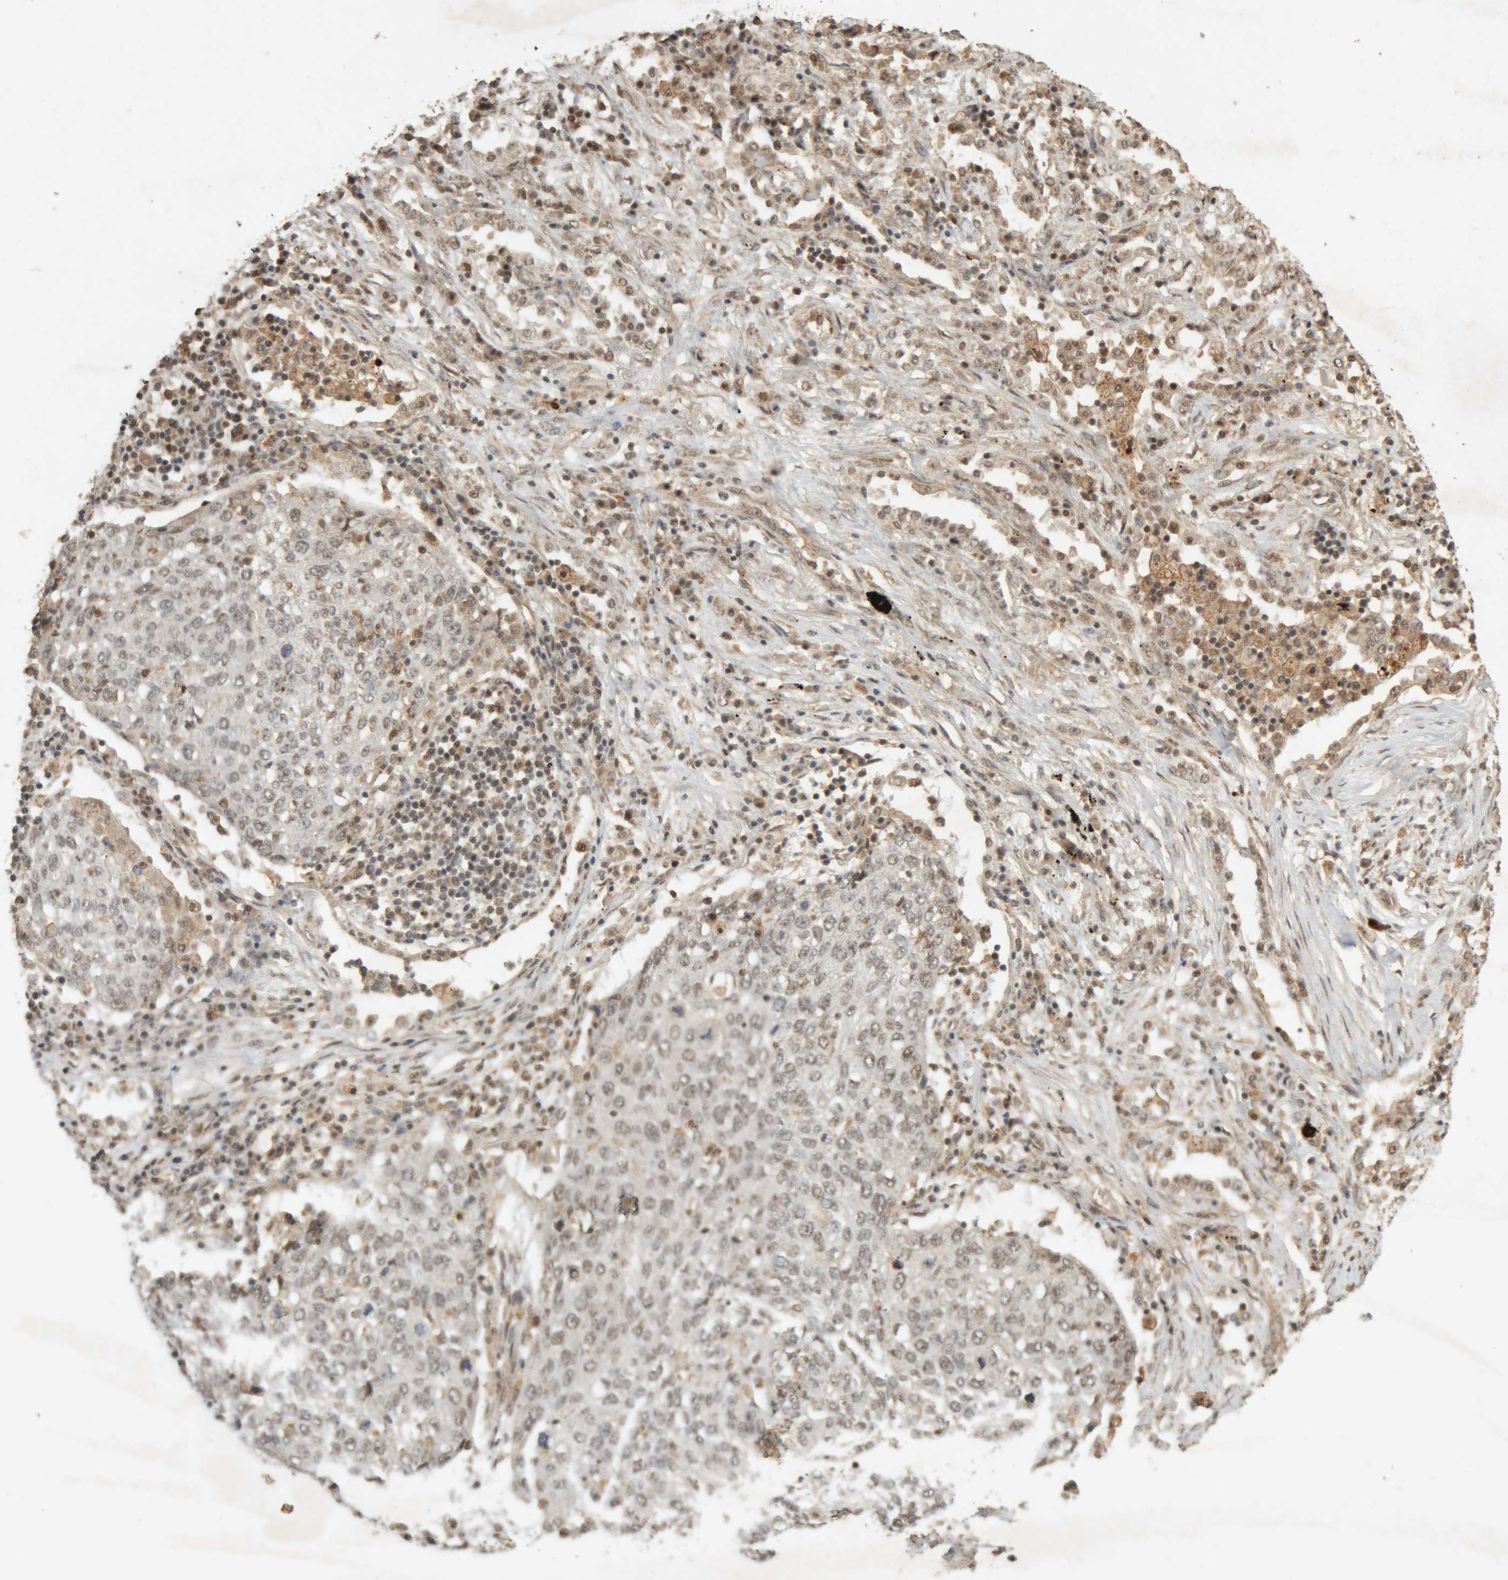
{"staining": {"intensity": "weak", "quantity": "25%-75%", "location": "nuclear"}, "tissue": "lung cancer", "cell_type": "Tumor cells", "image_type": "cancer", "snomed": [{"axis": "morphology", "description": "Squamous cell carcinoma, NOS"}, {"axis": "topography", "description": "Lung"}], "caption": "Lung squamous cell carcinoma stained with a protein marker demonstrates weak staining in tumor cells.", "gene": "KEAP1", "patient": {"sex": "female", "age": 63}}